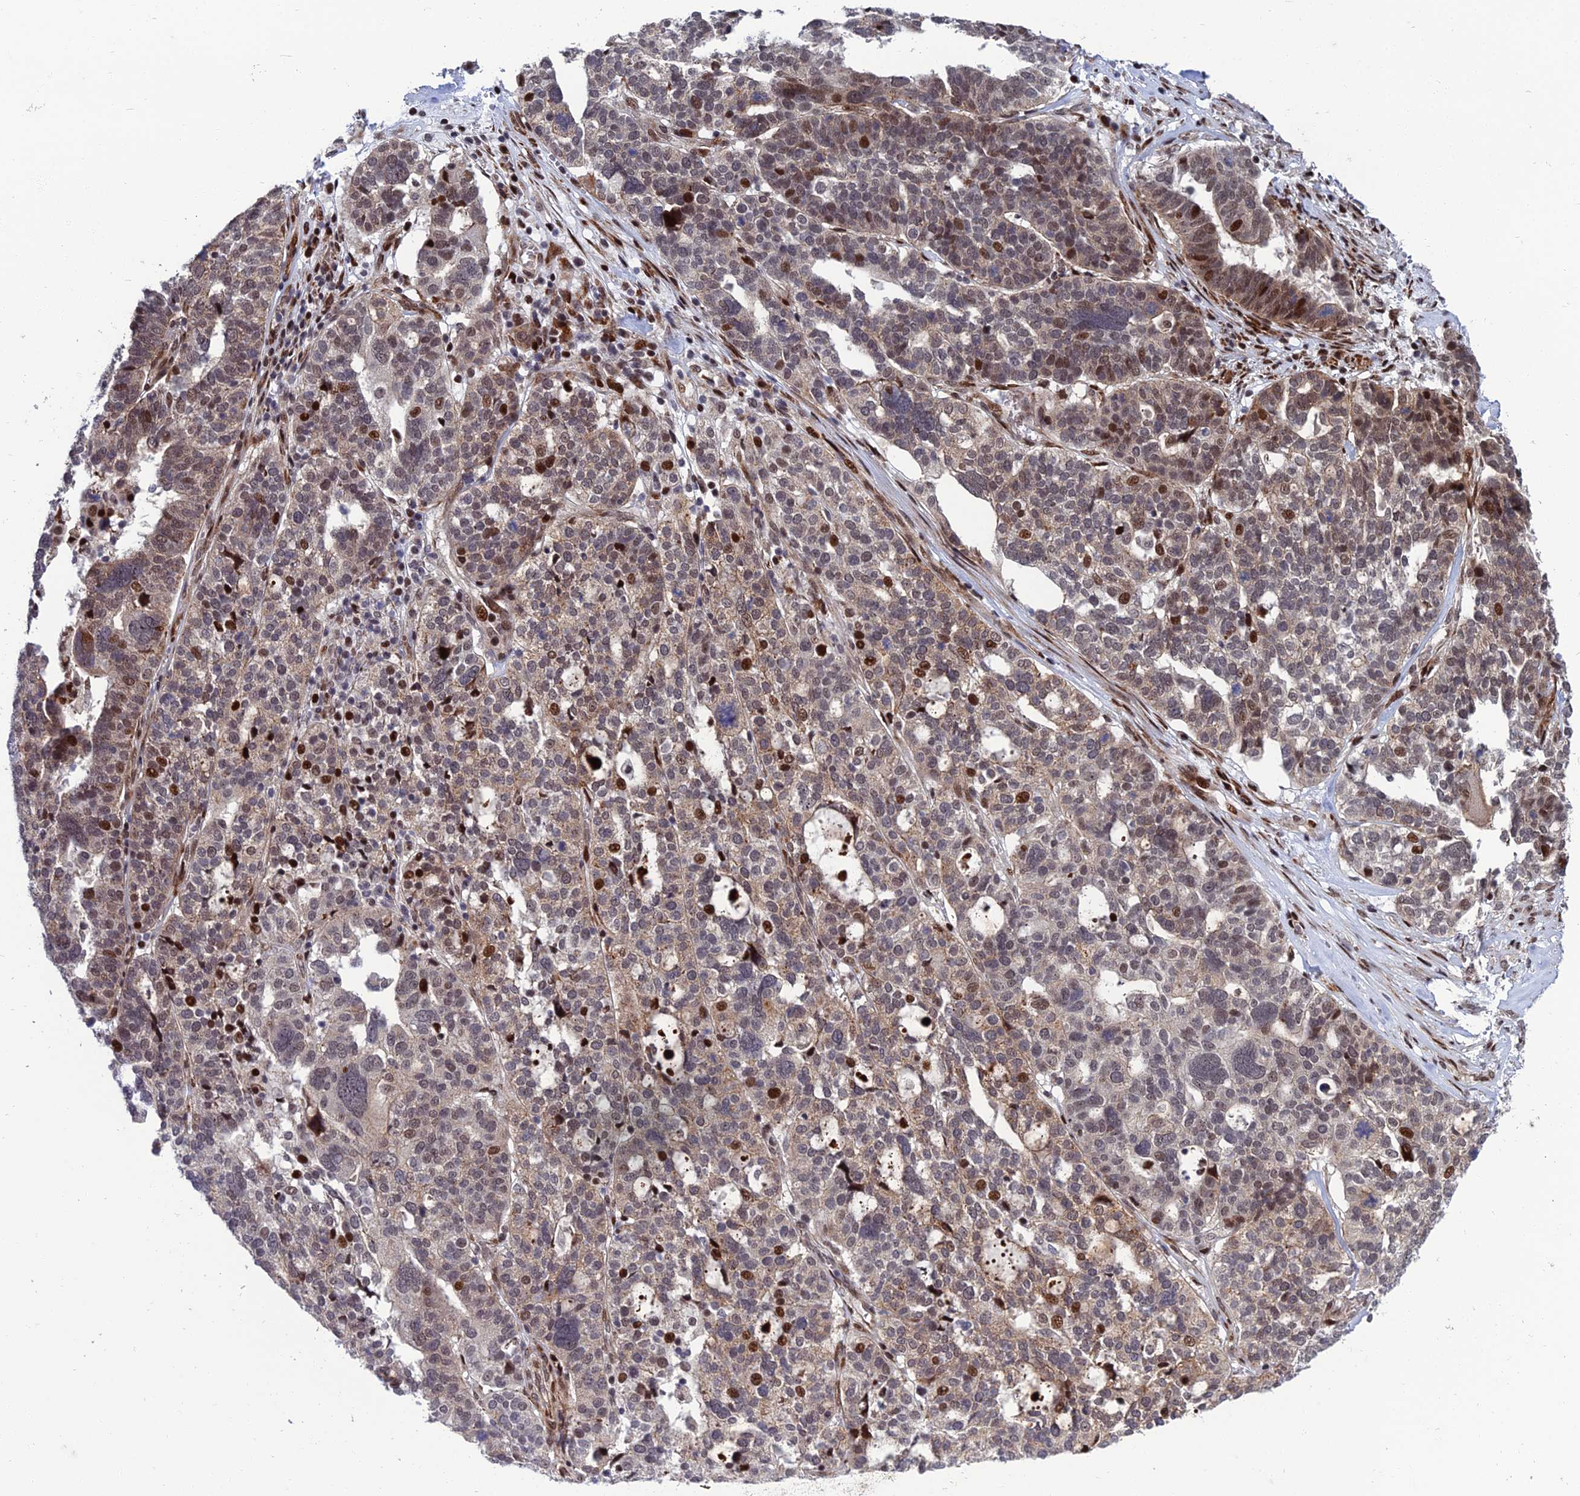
{"staining": {"intensity": "strong", "quantity": "<25%", "location": "nuclear"}, "tissue": "ovarian cancer", "cell_type": "Tumor cells", "image_type": "cancer", "snomed": [{"axis": "morphology", "description": "Cystadenocarcinoma, serous, NOS"}, {"axis": "topography", "description": "Ovary"}], "caption": "Strong nuclear protein staining is present in about <25% of tumor cells in ovarian cancer (serous cystadenocarcinoma). (DAB = brown stain, brightfield microscopy at high magnification).", "gene": "ZNF668", "patient": {"sex": "female", "age": 59}}